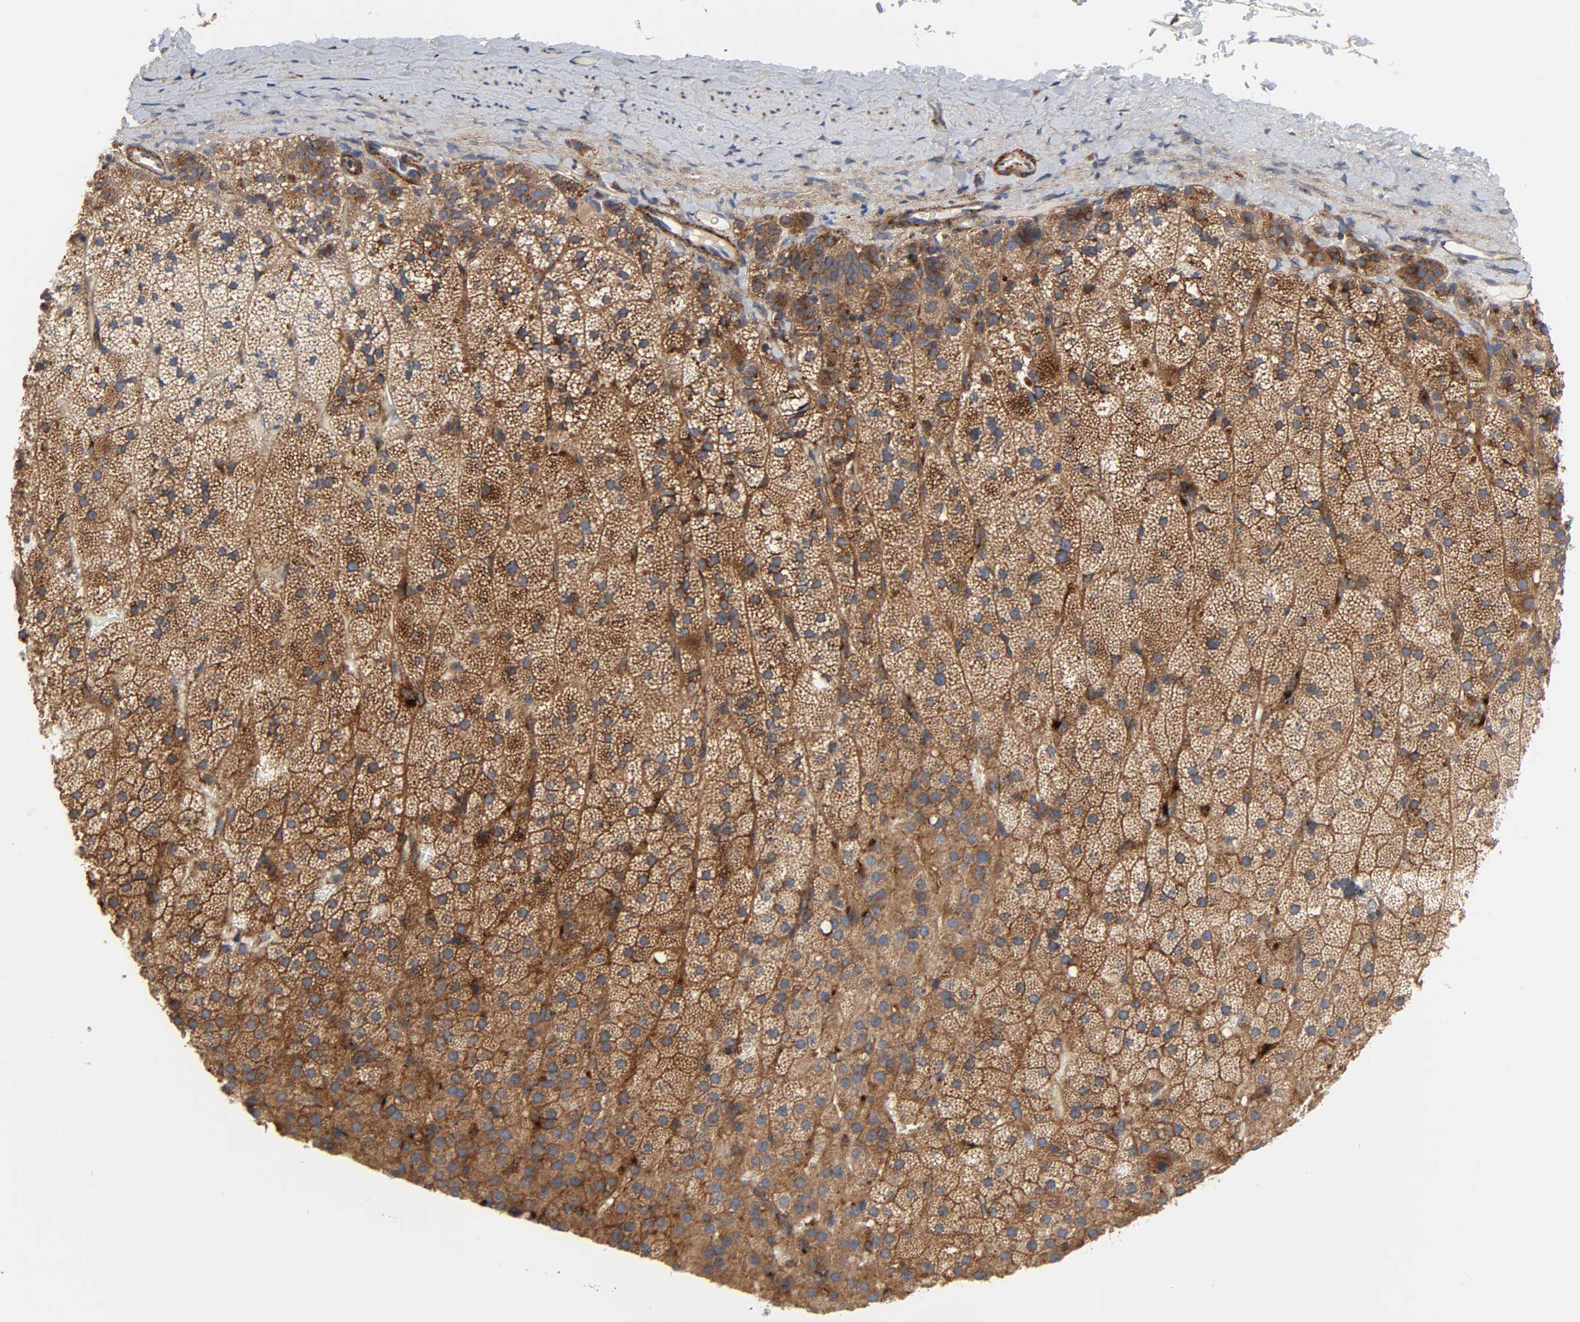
{"staining": {"intensity": "strong", "quantity": ">75%", "location": "cytoplasmic/membranous"}, "tissue": "adrenal gland", "cell_type": "Glandular cells", "image_type": "normal", "snomed": [{"axis": "morphology", "description": "Normal tissue, NOS"}, {"axis": "topography", "description": "Adrenal gland"}], "caption": "Human adrenal gland stained for a protein (brown) shows strong cytoplasmic/membranous positive staining in about >75% of glandular cells.", "gene": "ARHGAP1", "patient": {"sex": "male", "age": 35}}